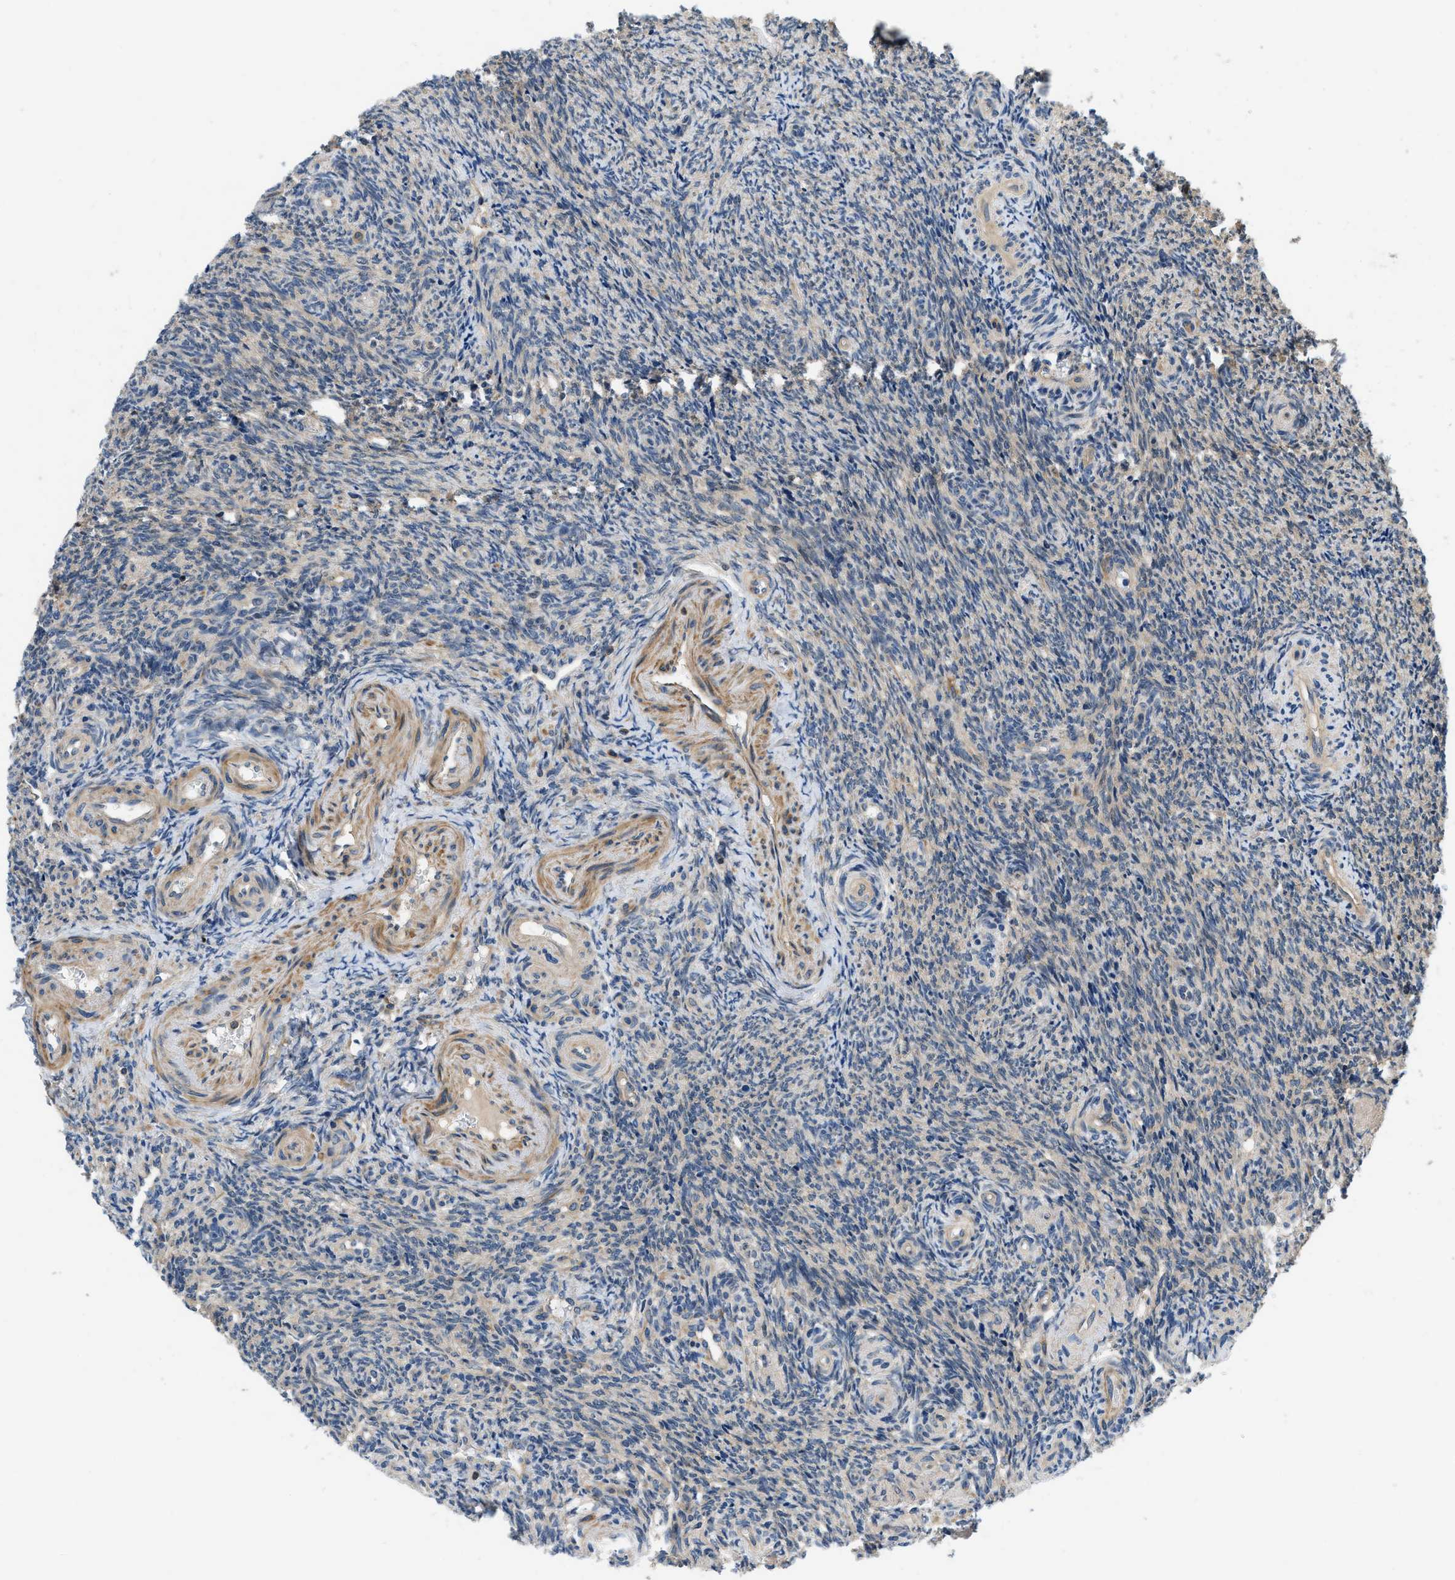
{"staining": {"intensity": "weak", "quantity": "25%-75%", "location": "cytoplasmic/membranous"}, "tissue": "ovary", "cell_type": "Follicle cells", "image_type": "normal", "snomed": [{"axis": "morphology", "description": "Normal tissue, NOS"}, {"axis": "topography", "description": "Ovary"}], "caption": "This image displays IHC staining of benign ovary, with low weak cytoplasmic/membranous positivity in approximately 25%-75% of follicle cells.", "gene": "GPR31", "patient": {"sex": "female", "age": 41}}